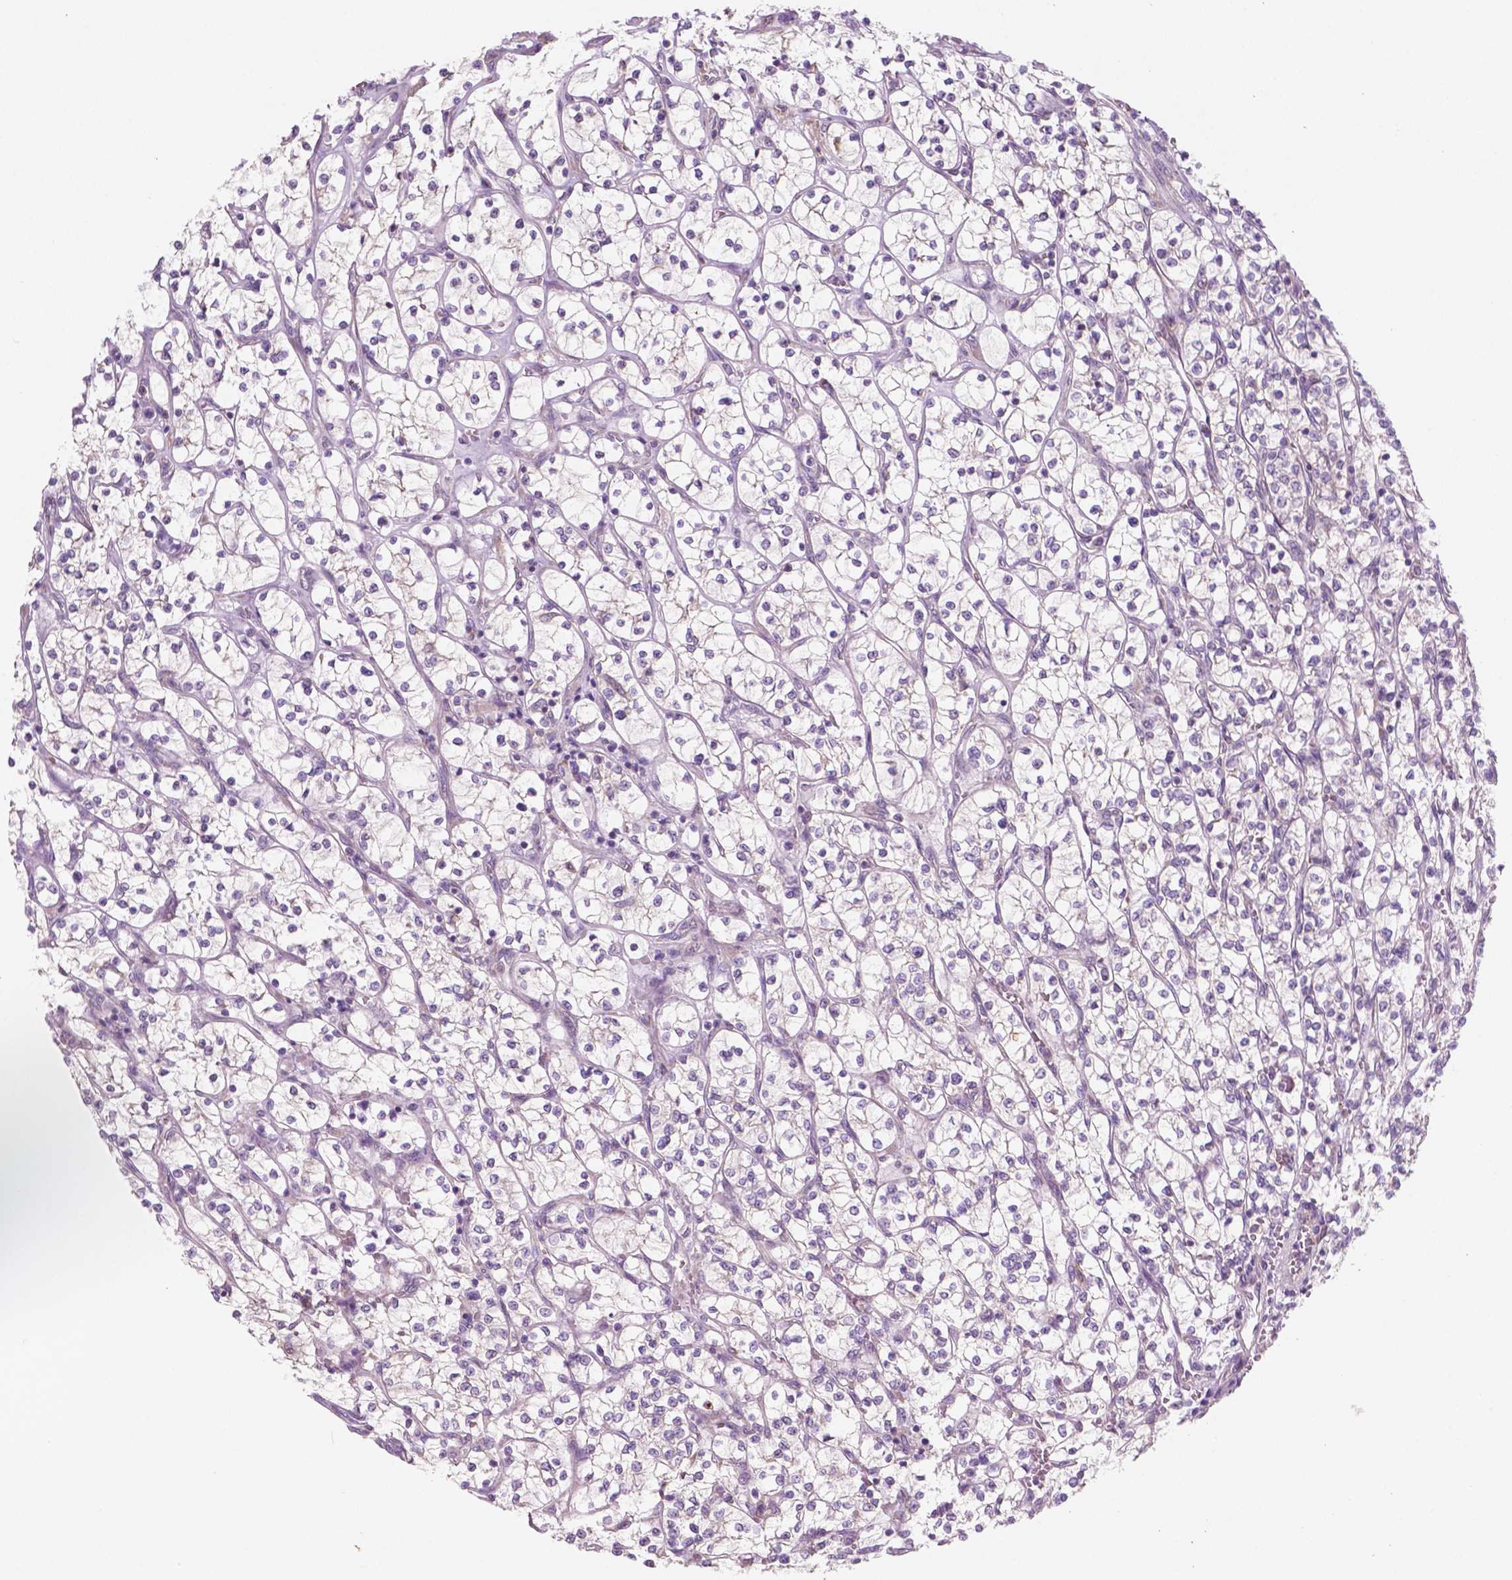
{"staining": {"intensity": "negative", "quantity": "none", "location": "none"}, "tissue": "renal cancer", "cell_type": "Tumor cells", "image_type": "cancer", "snomed": [{"axis": "morphology", "description": "Adenocarcinoma, NOS"}, {"axis": "topography", "description": "Kidney"}], "caption": "IHC of human renal adenocarcinoma shows no positivity in tumor cells.", "gene": "LRP1B", "patient": {"sex": "female", "age": 64}}